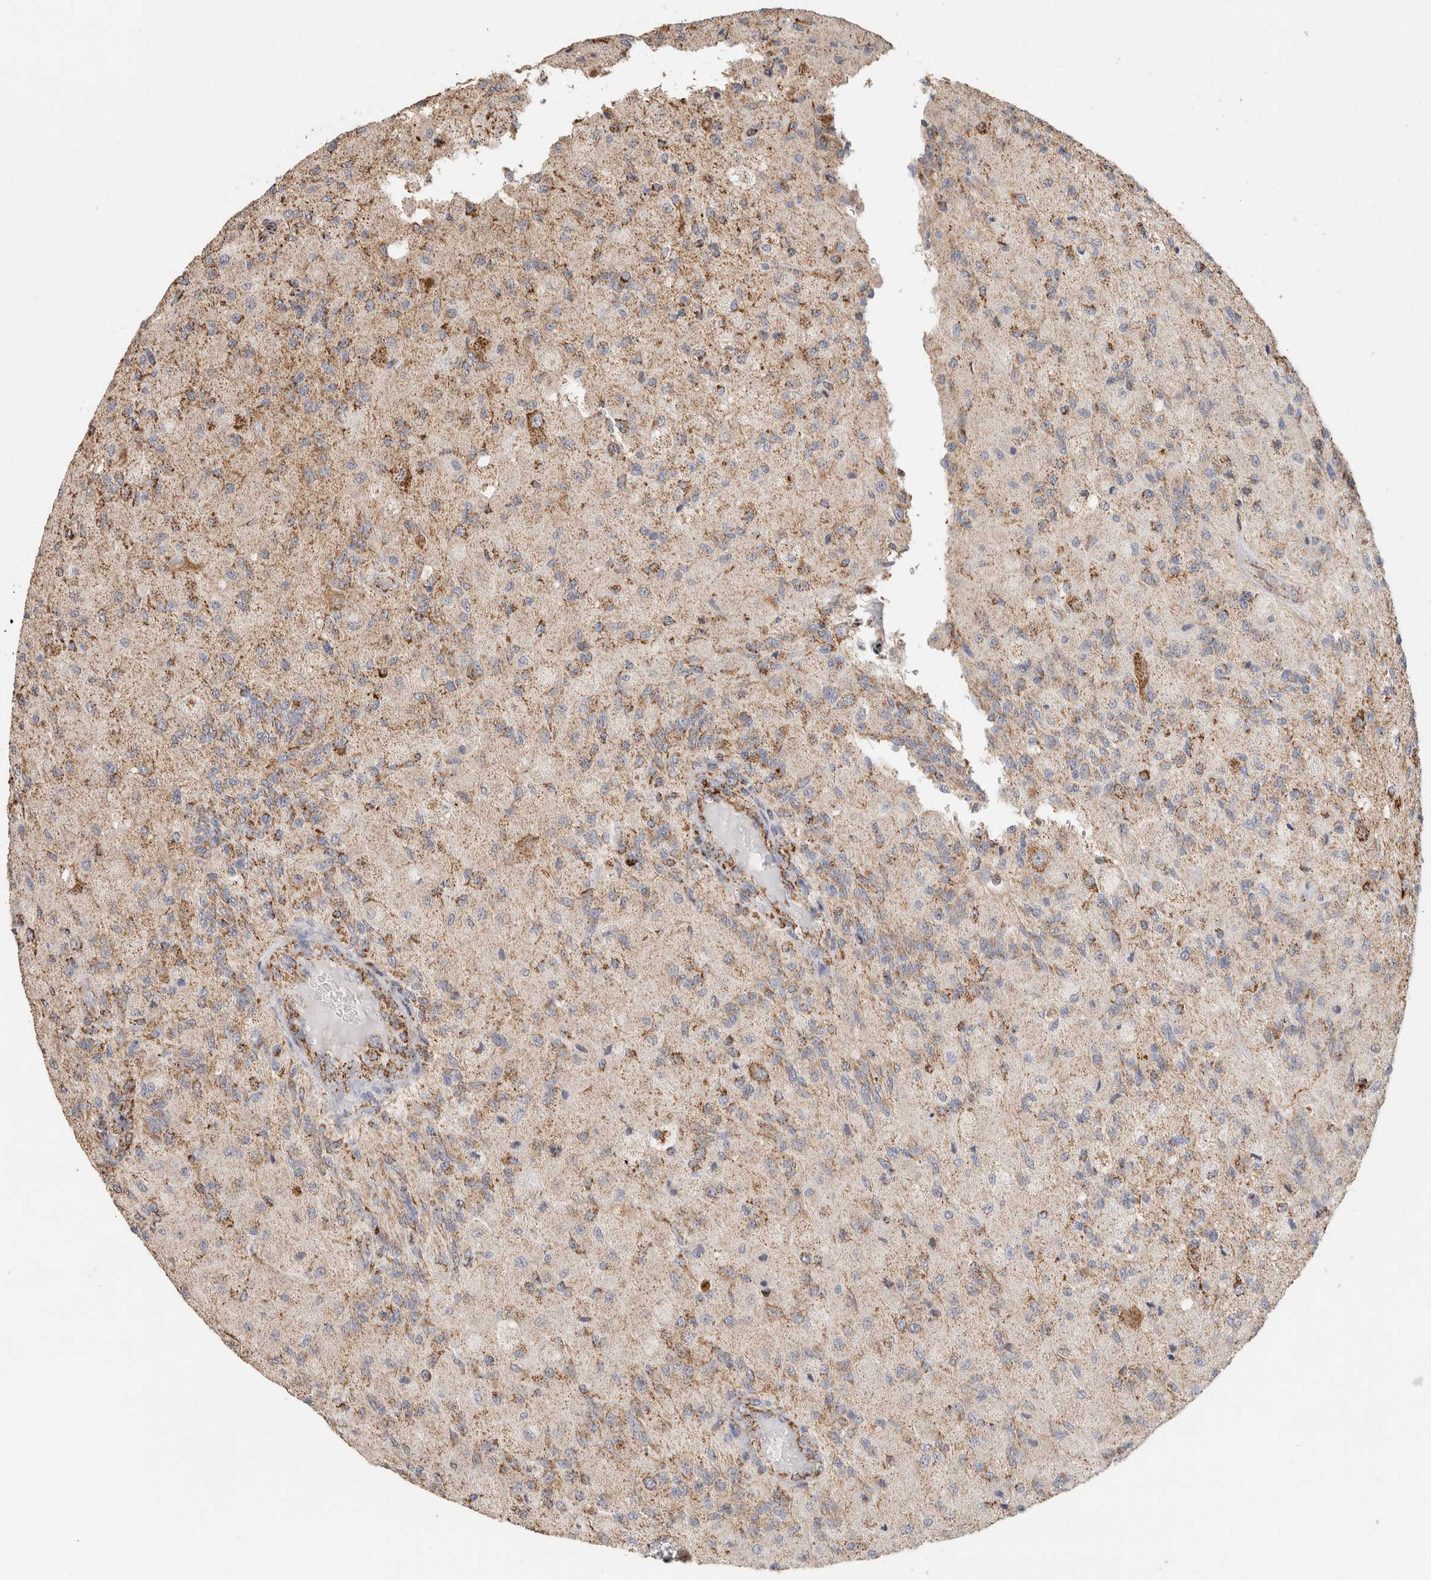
{"staining": {"intensity": "moderate", "quantity": "<25%", "location": "cytoplasmic/membranous"}, "tissue": "glioma", "cell_type": "Tumor cells", "image_type": "cancer", "snomed": [{"axis": "morphology", "description": "Normal tissue, NOS"}, {"axis": "morphology", "description": "Glioma, malignant, High grade"}, {"axis": "topography", "description": "Cerebral cortex"}], "caption": "An image showing moderate cytoplasmic/membranous positivity in about <25% of tumor cells in glioma, as visualized by brown immunohistochemical staining.", "gene": "C1QBP", "patient": {"sex": "male", "age": 77}}